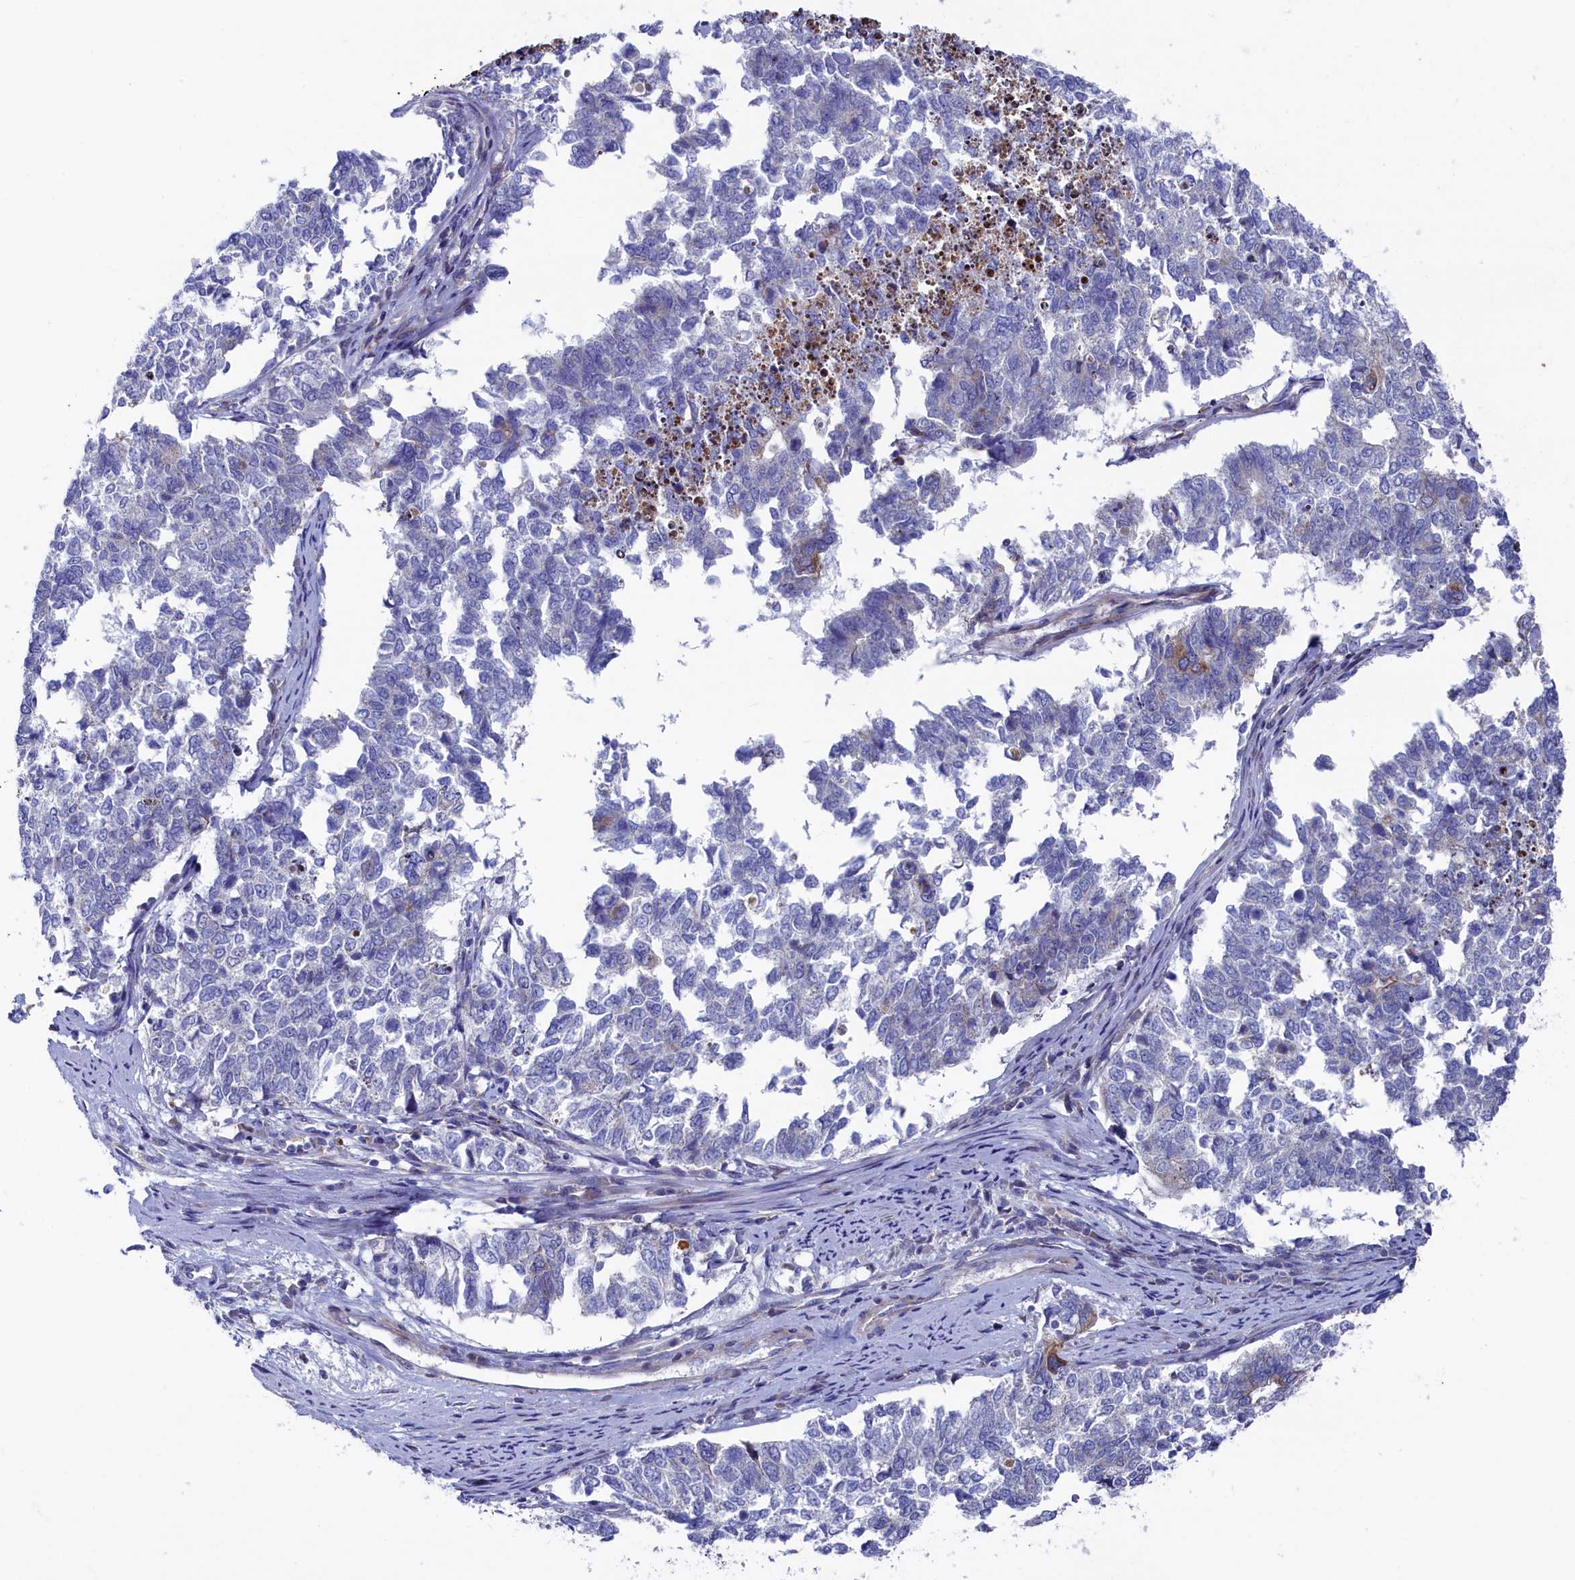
{"staining": {"intensity": "negative", "quantity": "none", "location": "none"}, "tissue": "cervical cancer", "cell_type": "Tumor cells", "image_type": "cancer", "snomed": [{"axis": "morphology", "description": "Squamous cell carcinoma, NOS"}, {"axis": "topography", "description": "Cervix"}], "caption": "This is an immunohistochemistry (IHC) photomicrograph of cervical squamous cell carcinoma. There is no positivity in tumor cells.", "gene": "NUDT7", "patient": {"sex": "female", "age": 63}}